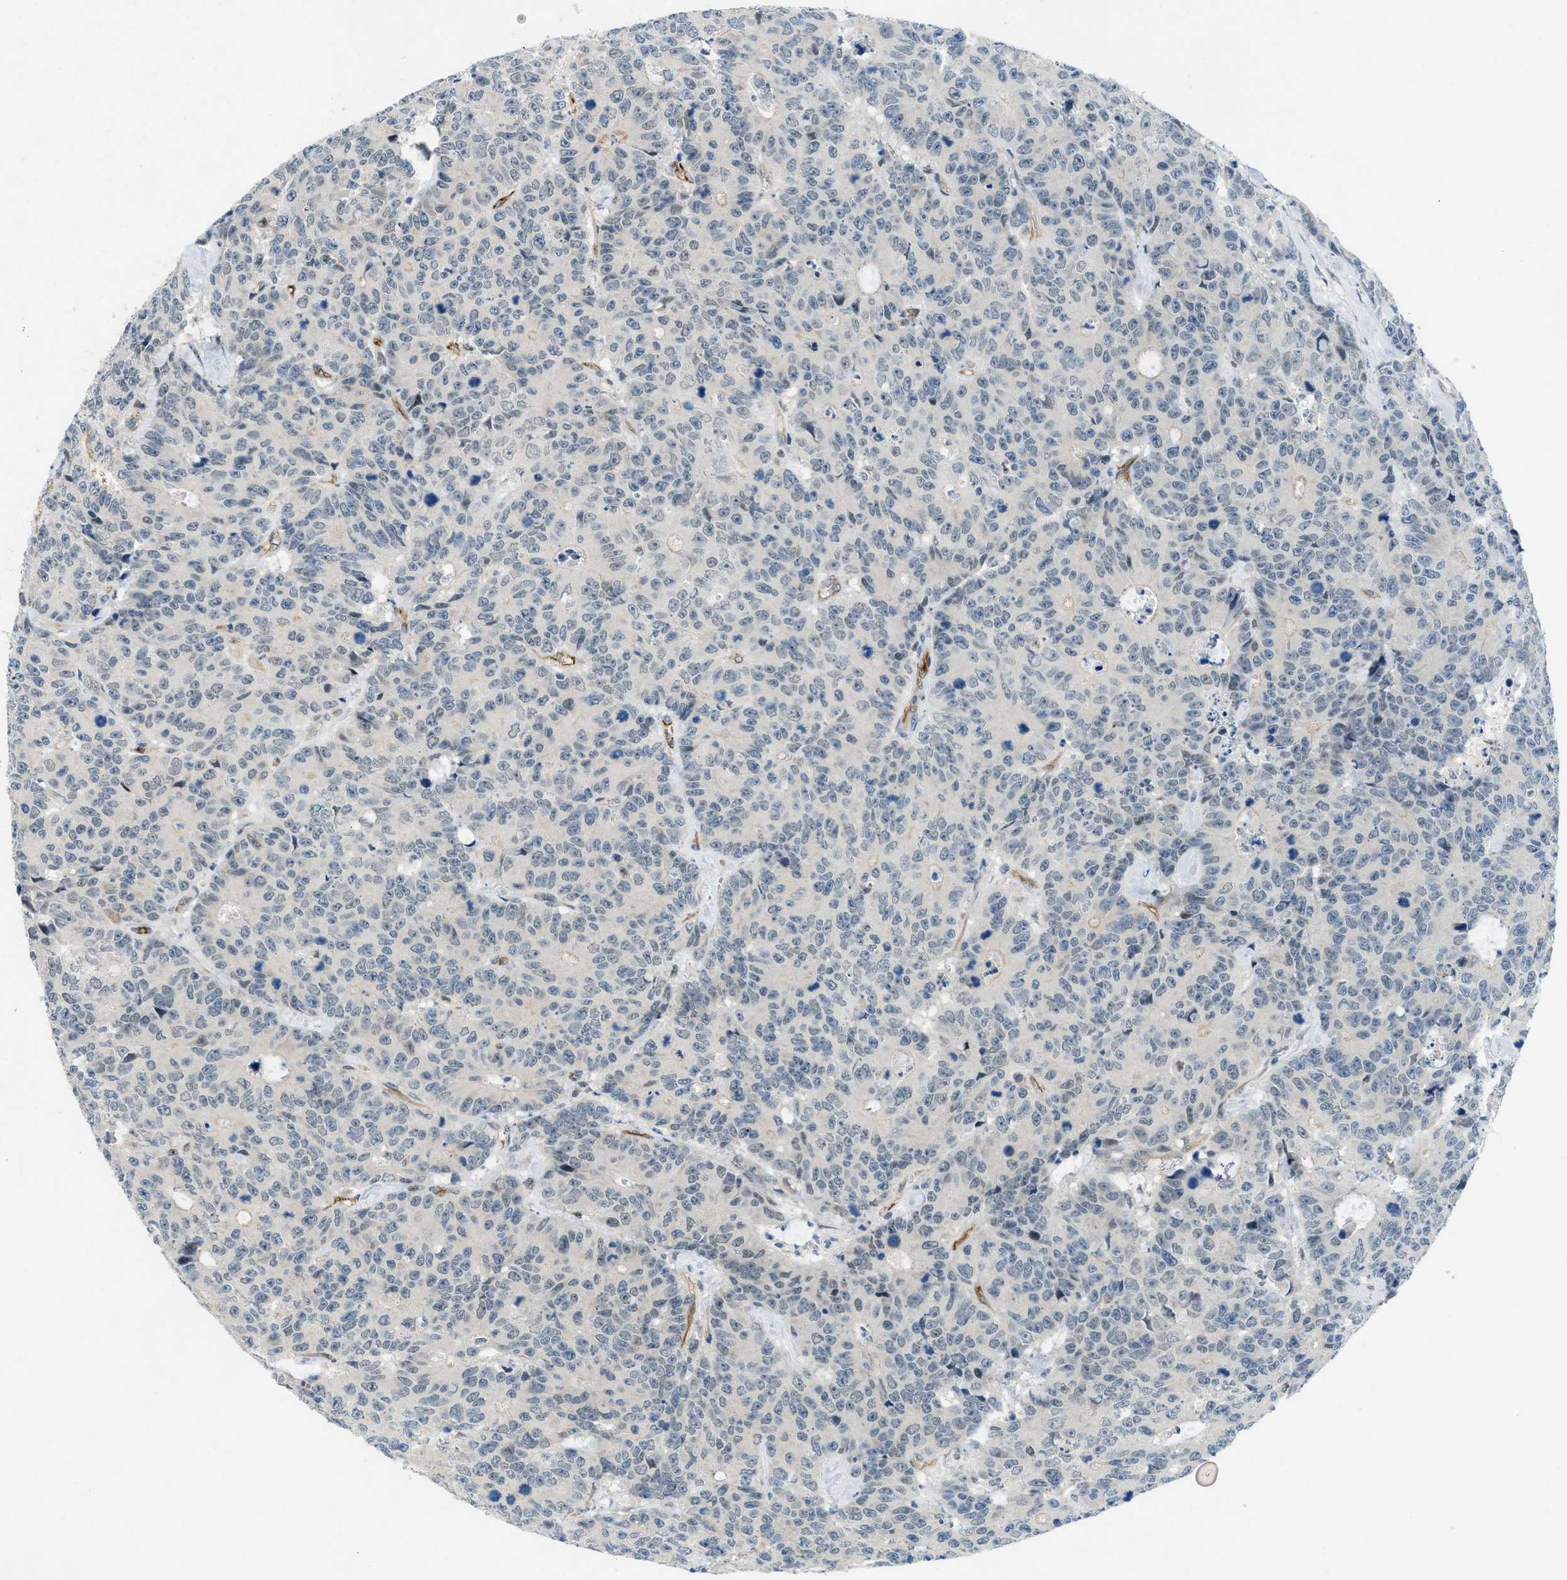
{"staining": {"intensity": "negative", "quantity": "none", "location": "none"}, "tissue": "colorectal cancer", "cell_type": "Tumor cells", "image_type": "cancer", "snomed": [{"axis": "morphology", "description": "Adenocarcinoma, NOS"}, {"axis": "topography", "description": "Colon"}], "caption": "Photomicrograph shows no protein staining in tumor cells of adenocarcinoma (colorectal) tissue. The staining is performed using DAB brown chromogen with nuclei counter-stained in using hematoxylin.", "gene": "SLCO2A1", "patient": {"sex": "female", "age": 86}}